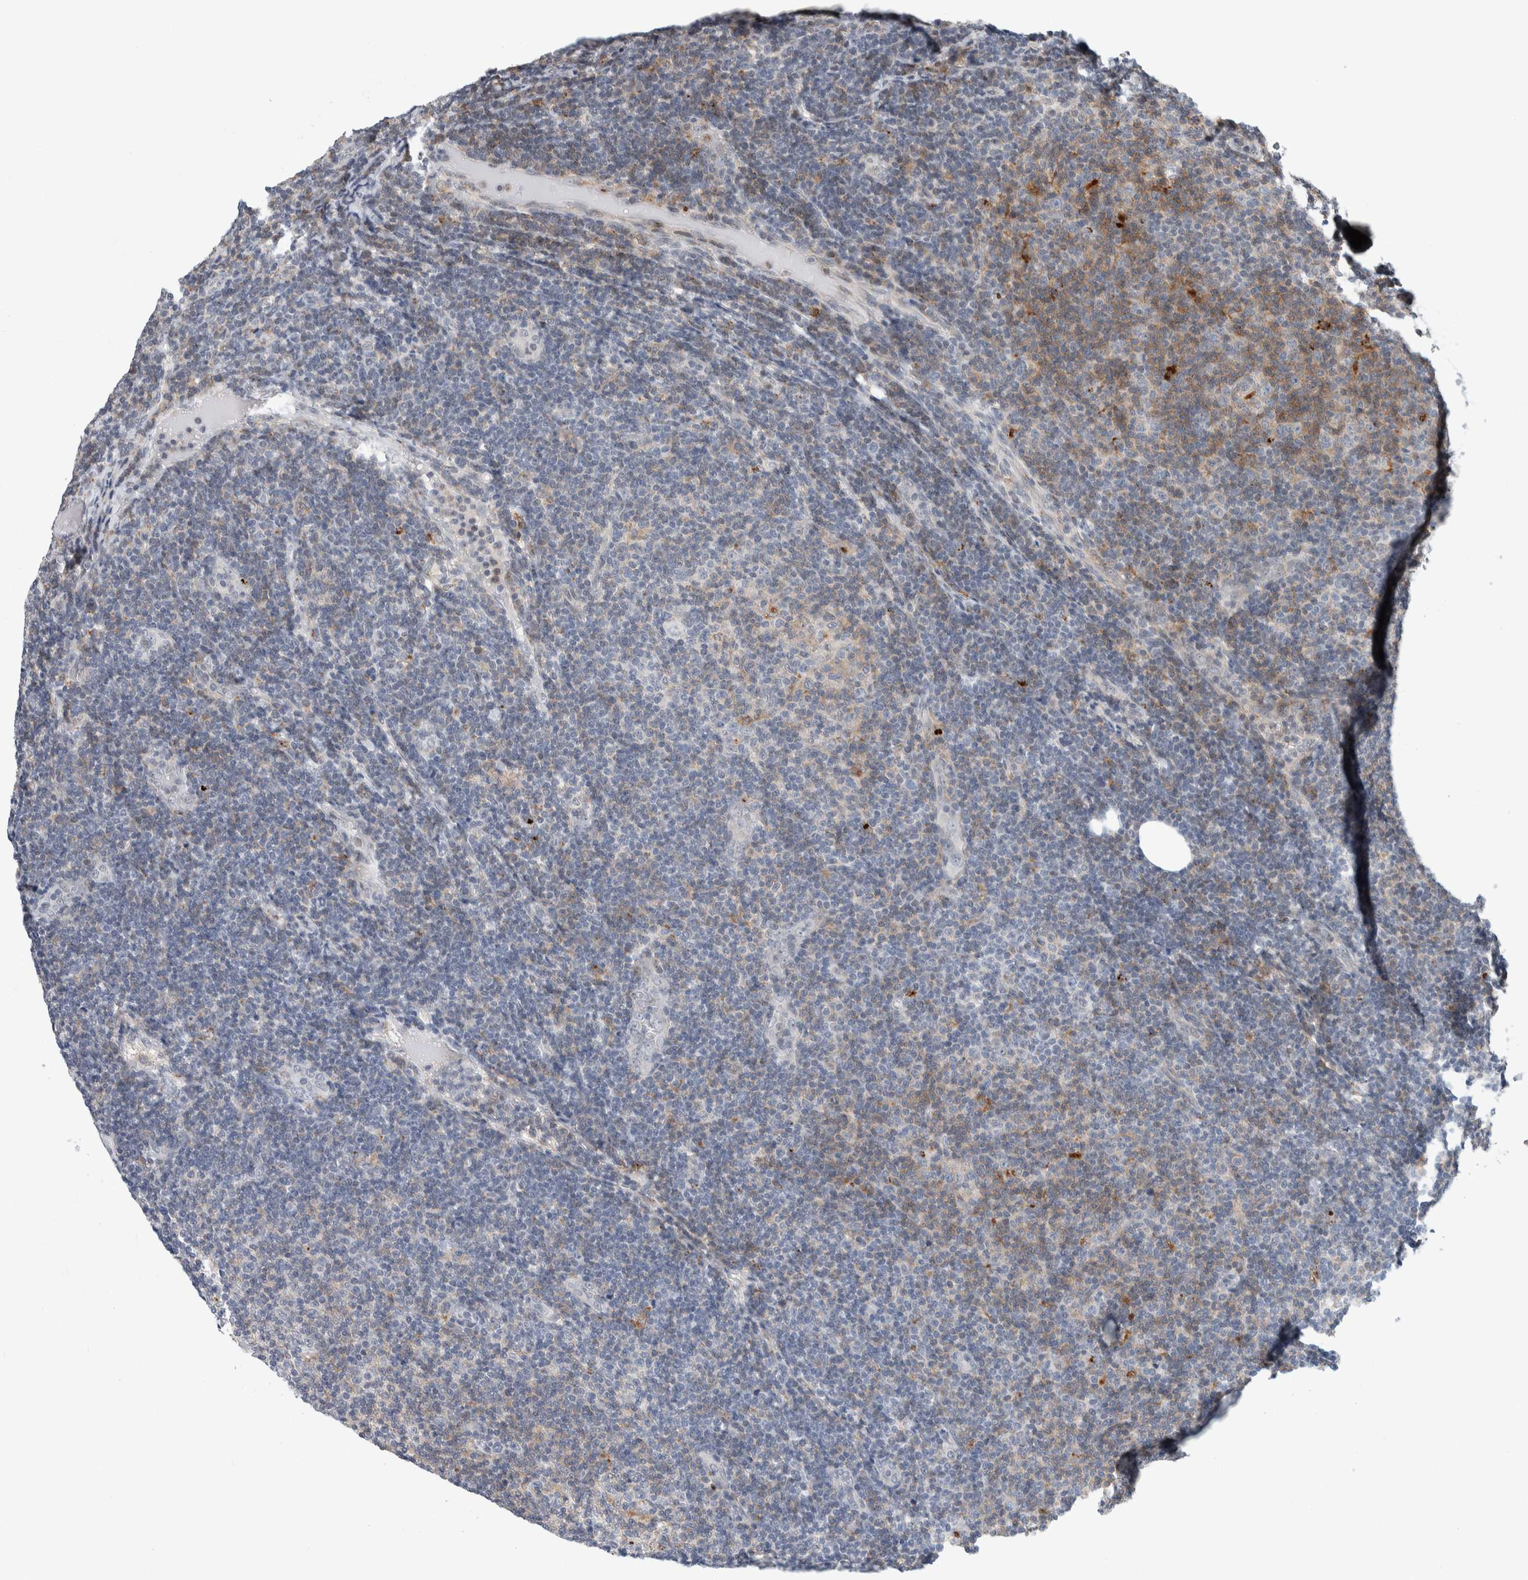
{"staining": {"intensity": "moderate", "quantity": "<25%", "location": "cytoplasmic/membranous"}, "tissue": "lymphoma", "cell_type": "Tumor cells", "image_type": "cancer", "snomed": [{"axis": "morphology", "description": "Malignant lymphoma, non-Hodgkin's type, Low grade"}, {"axis": "topography", "description": "Lymph node"}], "caption": "DAB (3,3'-diaminobenzidine) immunohistochemical staining of lymphoma reveals moderate cytoplasmic/membranous protein expression in approximately <25% of tumor cells.", "gene": "KCNK1", "patient": {"sex": "male", "age": 83}}